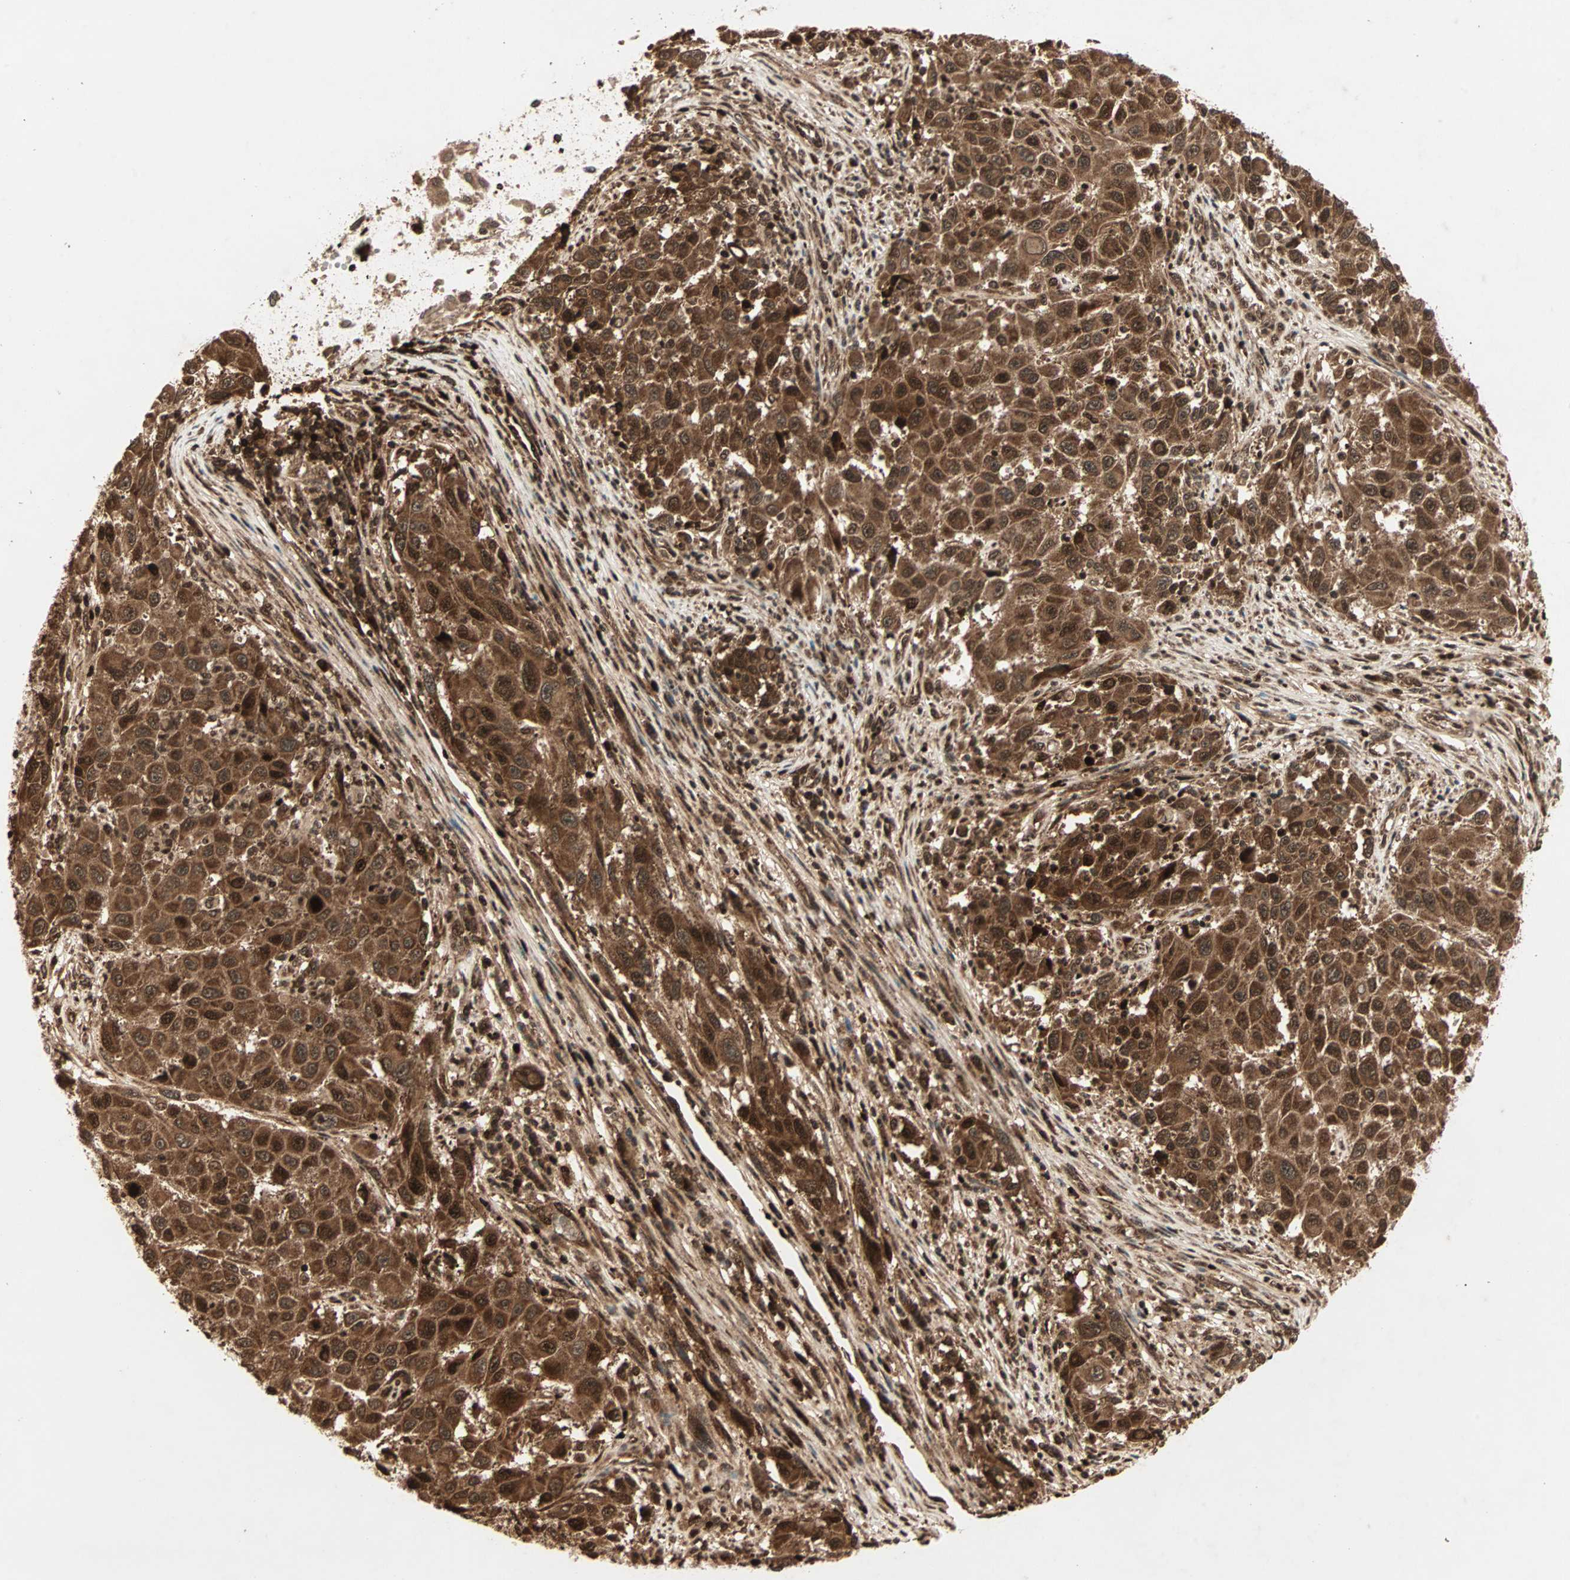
{"staining": {"intensity": "strong", "quantity": ">75%", "location": "cytoplasmic/membranous"}, "tissue": "melanoma", "cell_type": "Tumor cells", "image_type": "cancer", "snomed": [{"axis": "morphology", "description": "Malignant melanoma, Metastatic site"}, {"axis": "topography", "description": "Lymph node"}], "caption": "Immunohistochemical staining of human malignant melanoma (metastatic site) exhibits strong cytoplasmic/membranous protein positivity in about >75% of tumor cells.", "gene": "RFFL", "patient": {"sex": "male", "age": 61}}